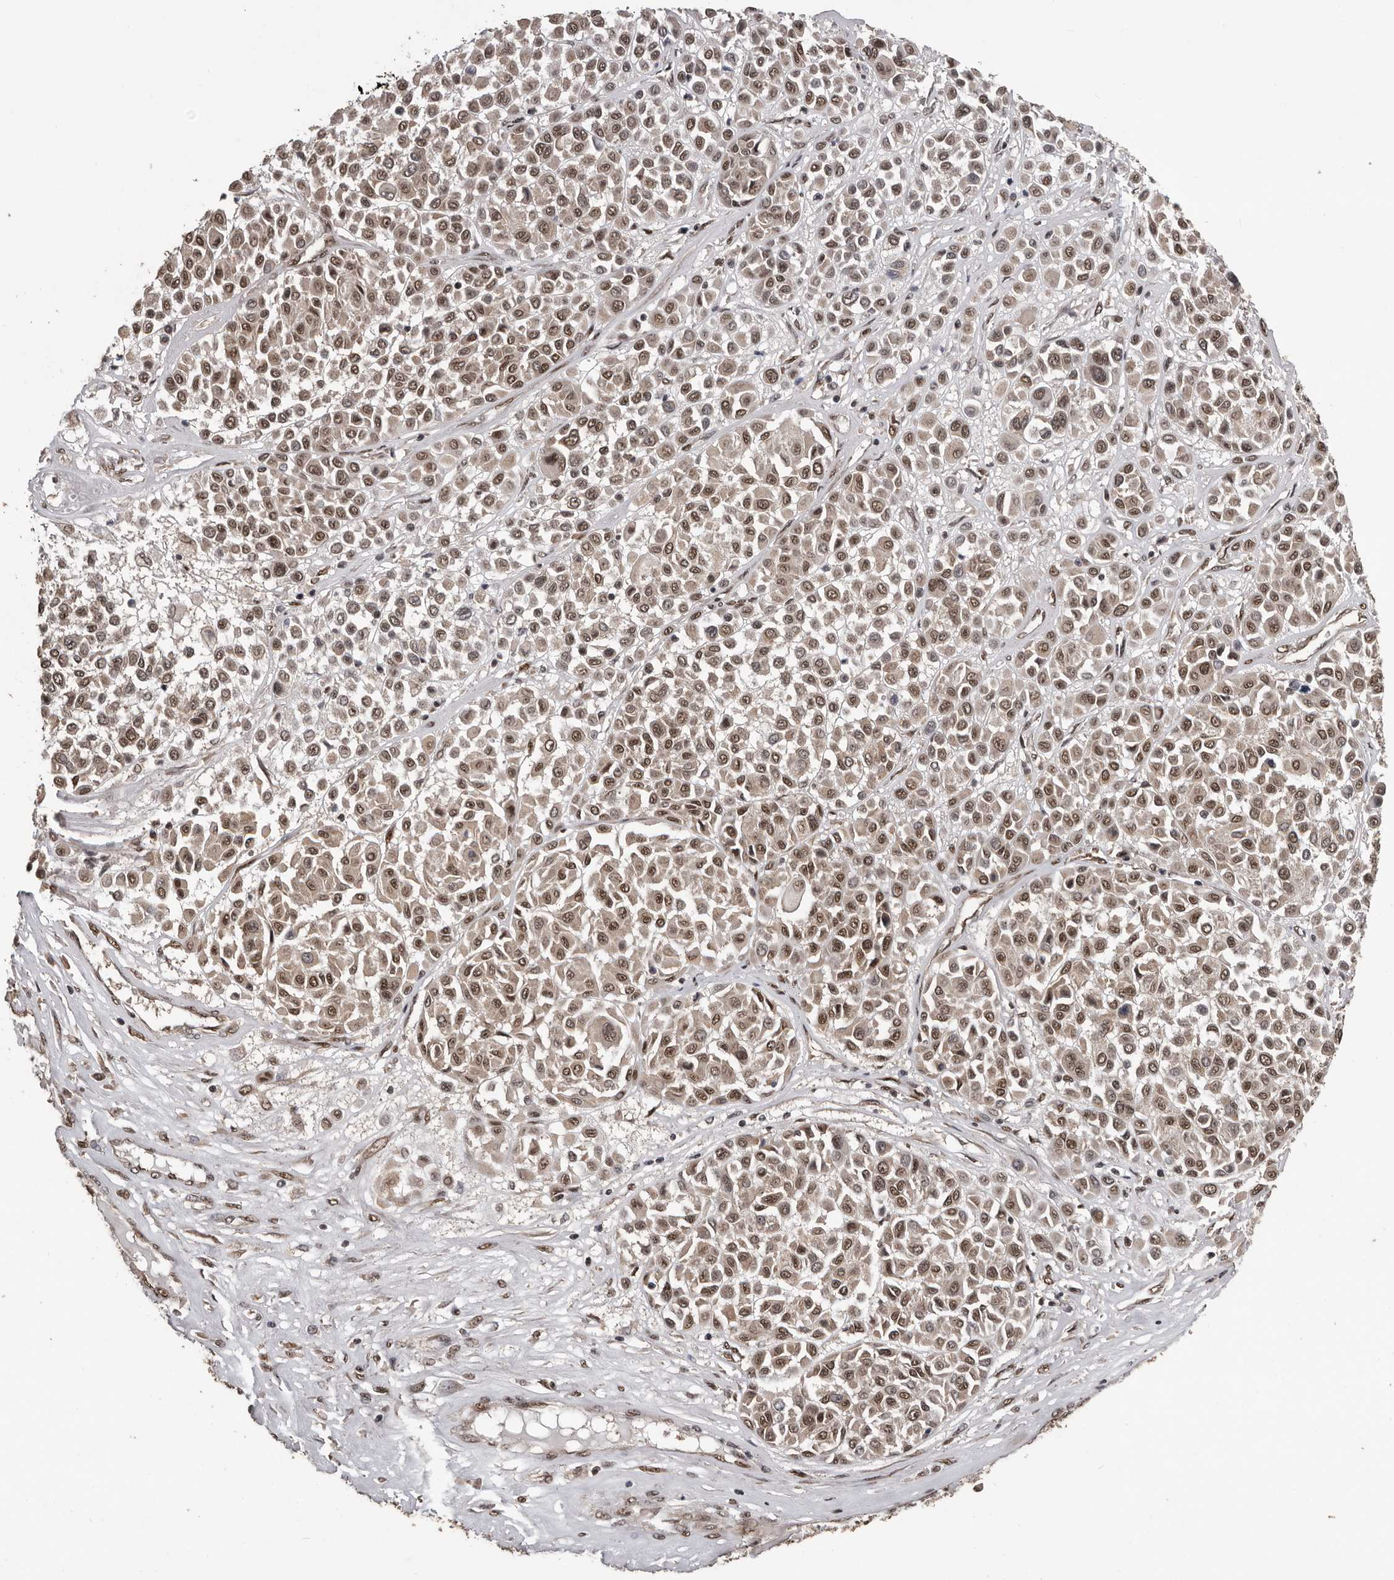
{"staining": {"intensity": "moderate", "quantity": ">75%", "location": "cytoplasmic/membranous,nuclear"}, "tissue": "melanoma", "cell_type": "Tumor cells", "image_type": "cancer", "snomed": [{"axis": "morphology", "description": "Malignant melanoma, Metastatic site"}, {"axis": "topography", "description": "Soft tissue"}], "caption": "Protein analysis of melanoma tissue reveals moderate cytoplasmic/membranous and nuclear expression in about >75% of tumor cells.", "gene": "VPS37A", "patient": {"sex": "male", "age": 41}}